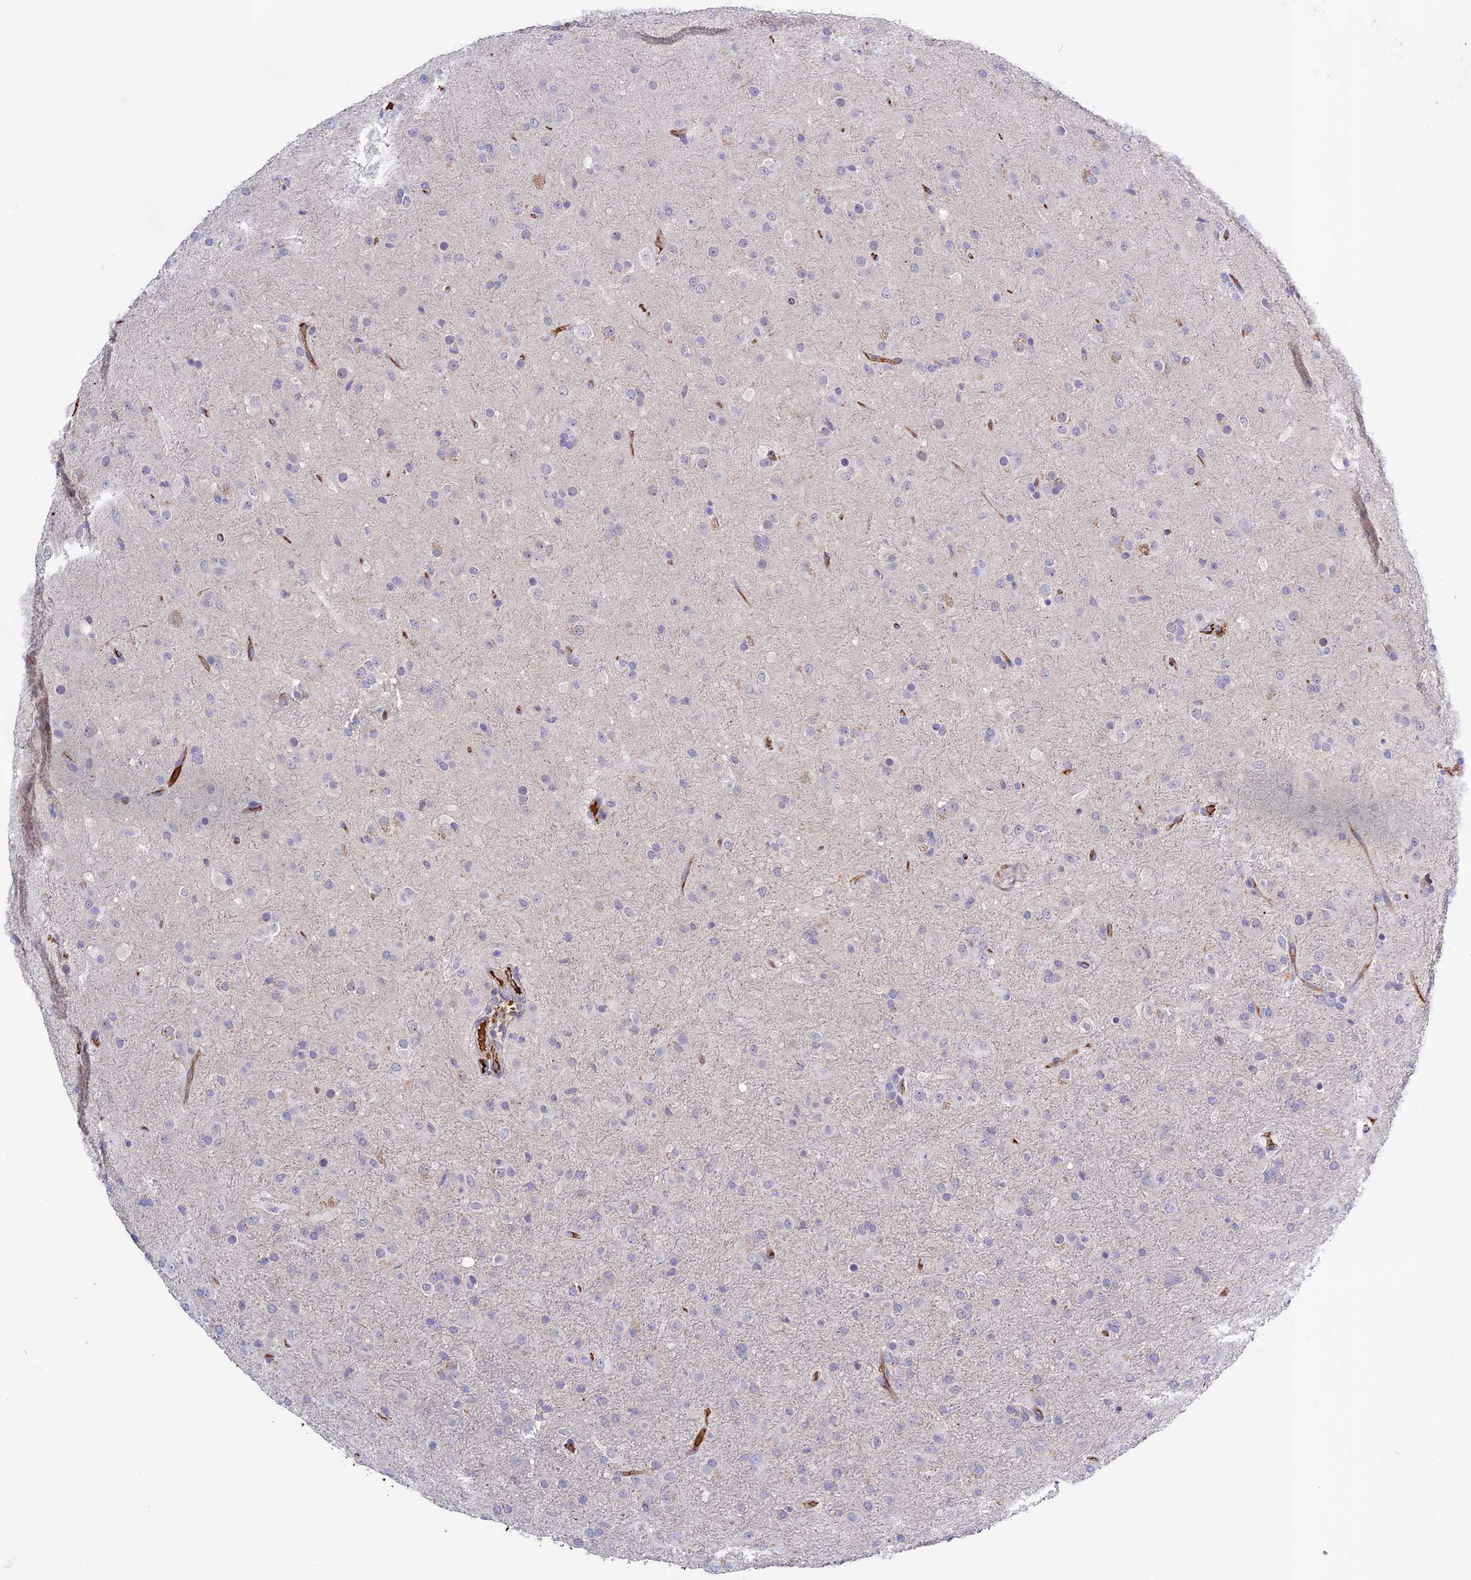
{"staining": {"intensity": "negative", "quantity": "none", "location": "none"}, "tissue": "glioma", "cell_type": "Tumor cells", "image_type": "cancer", "snomed": [{"axis": "morphology", "description": "Glioma, malignant, Low grade"}, {"axis": "topography", "description": "Brain"}], "caption": "The image exhibits no significant staining in tumor cells of malignant glioma (low-grade). (DAB IHC visualized using brightfield microscopy, high magnification).", "gene": "ADGRD1", "patient": {"sex": "male", "age": 65}}